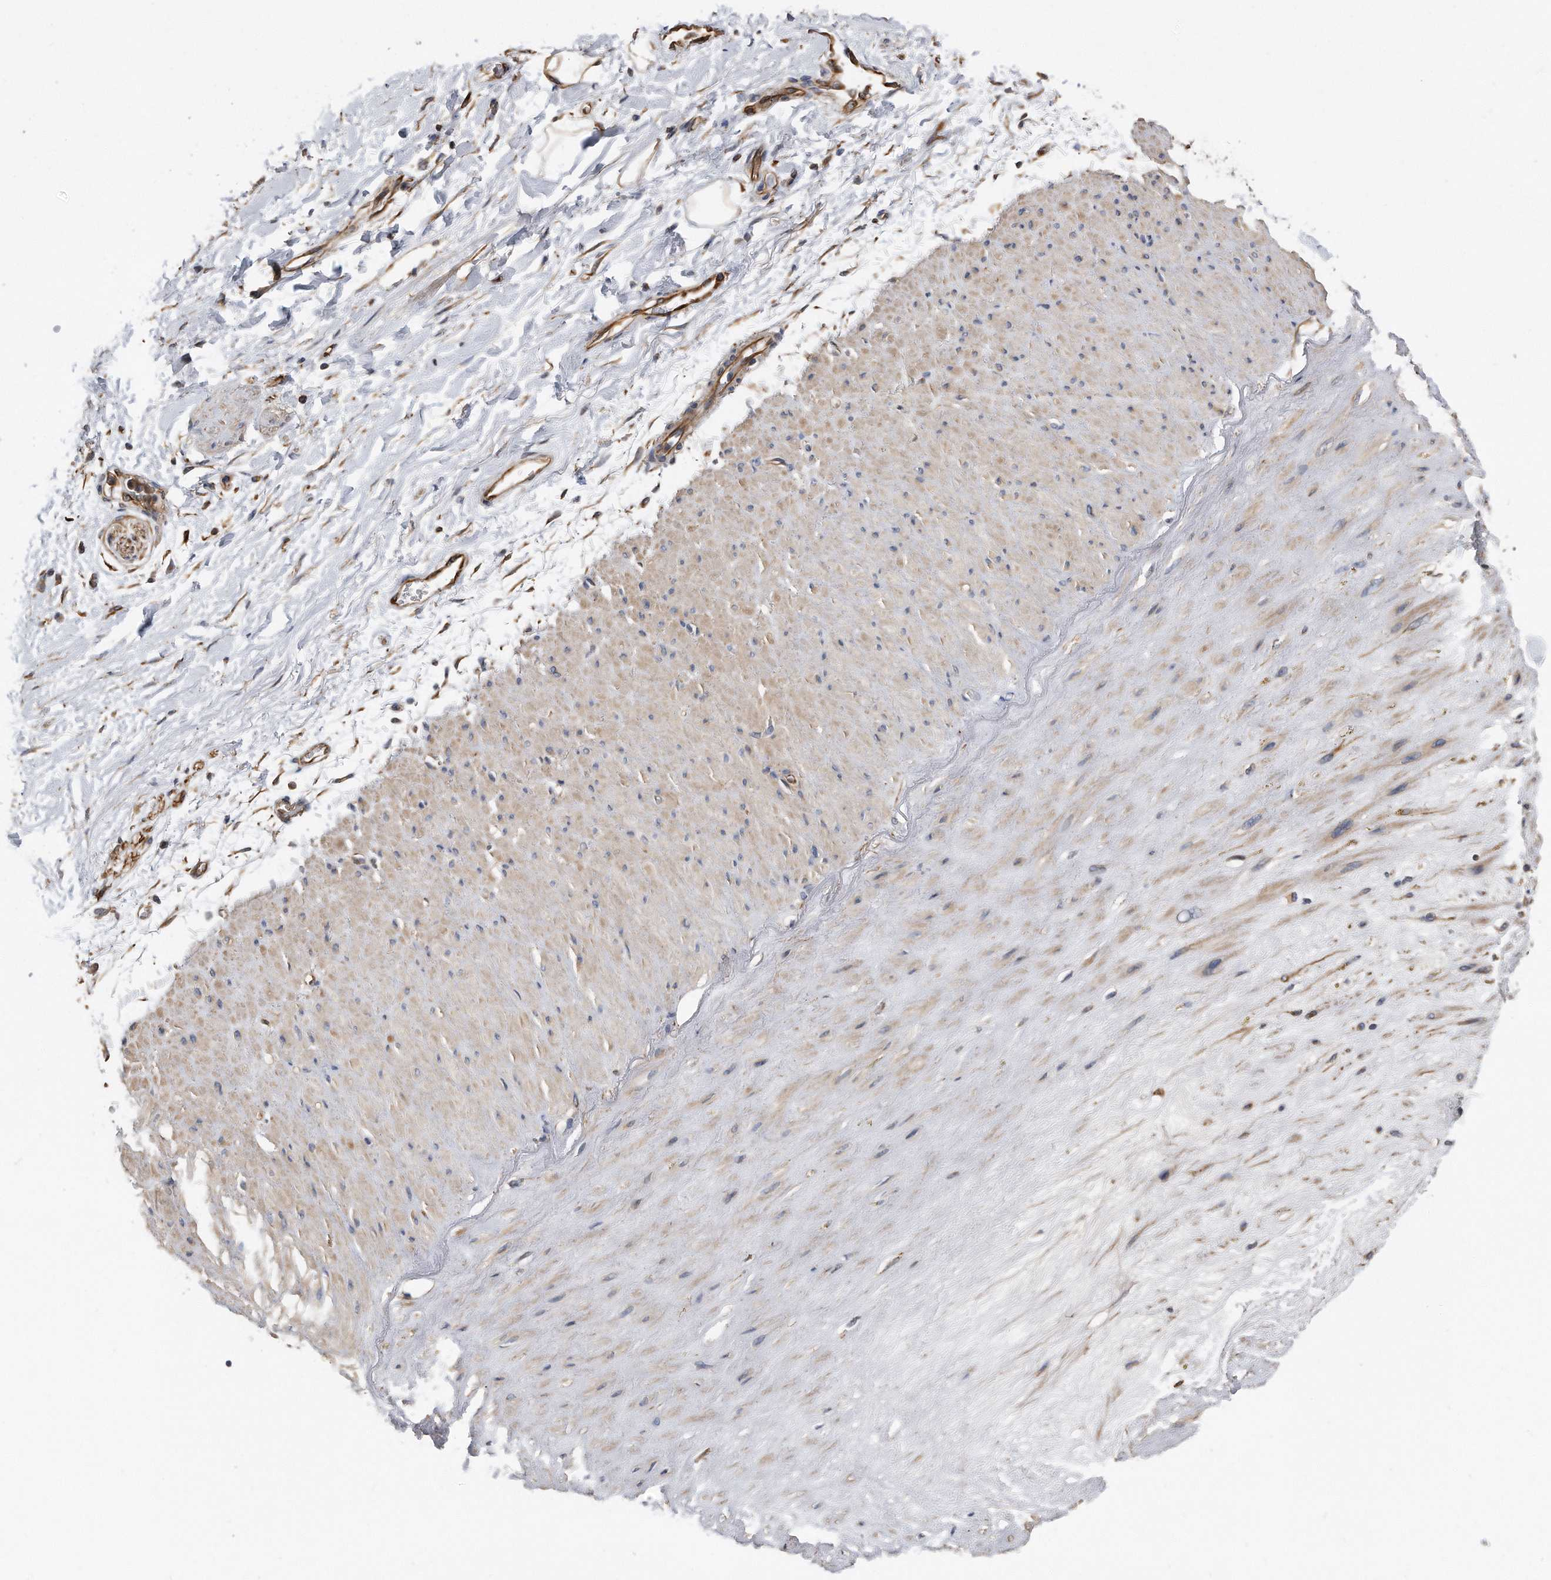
{"staining": {"intensity": "weak", "quantity": "25%-75%", "location": "cytoplasmic/membranous"}, "tissue": "adipose tissue", "cell_type": "Adipocytes", "image_type": "normal", "snomed": [{"axis": "morphology", "description": "Normal tissue, NOS"}, {"axis": "topography", "description": "Soft tissue"}], "caption": "IHC staining of normal adipose tissue, which reveals low levels of weak cytoplasmic/membranous staining in approximately 25%-75% of adipocytes indicating weak cytoplasmic/membranous protein positivity. The staining was performed using DAB (3,3'-diaminobenzidine) (brown) for protein detection and nuclei were counterstained in hematoxylin (blue).", "gene": "GPC1", "patient": {"sex": "male", "age": 72}}